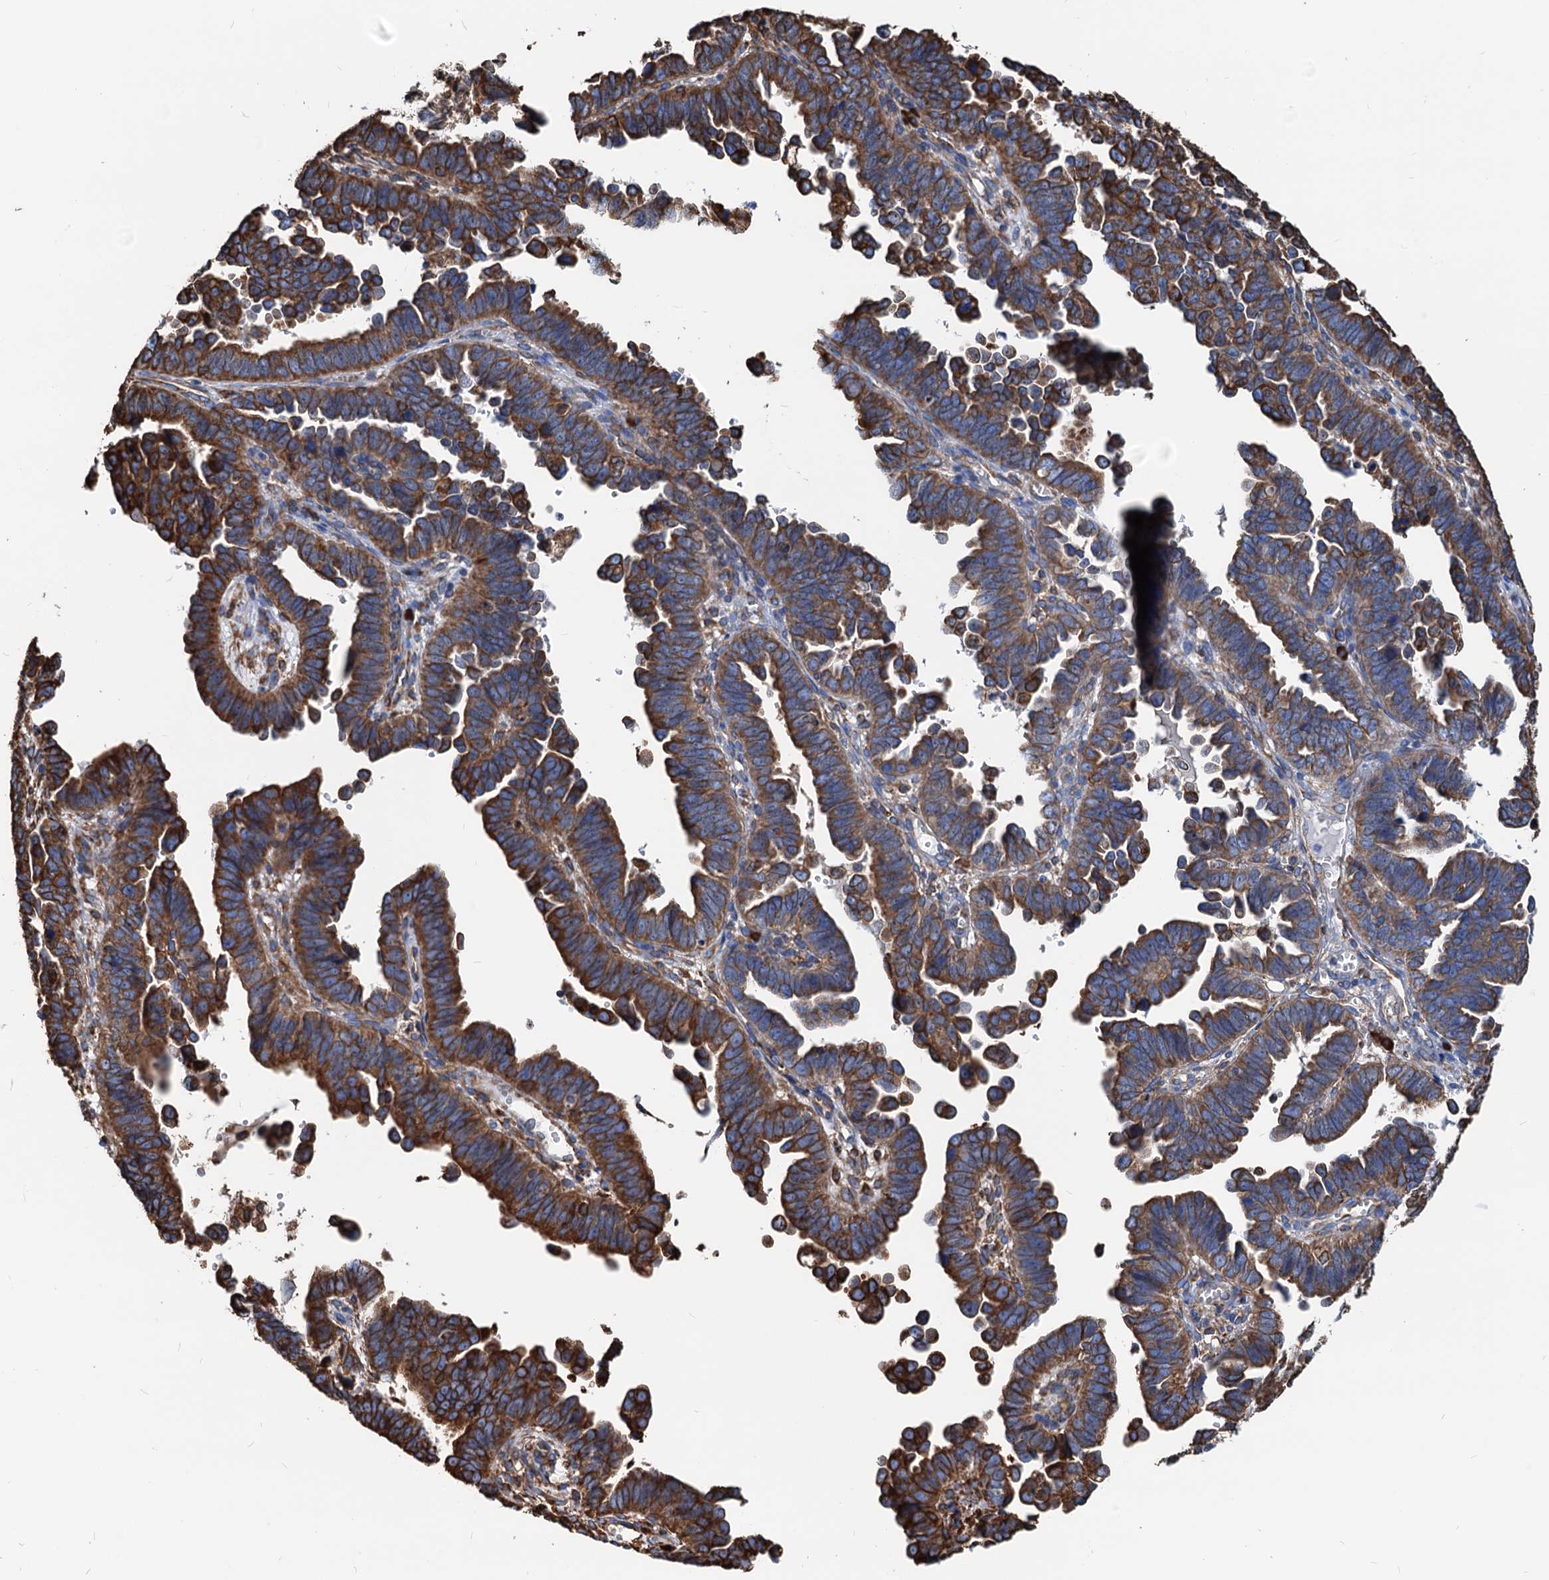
{"staining": {"intensity": "strong", "quantity": ">75%", "location": "cytoplasmic/membranous"}, "tissue": "endometrial cancer", "cell_type": "Tumor cells", "image_type": "cancer", "snomed": [{"axis": "morphology", "description": "Adenocarcinoma, NOS"}, {"axis": "topography", "description": "Endometrium"}], "caption": "Brown immunohistochemical staining in endometrial cancer reveals strong cytoplasmic/membranous staining in approximately >75% of tumor cells.", "gene": "HSPA5", "patient": {"sex": "female", "age": 75}}